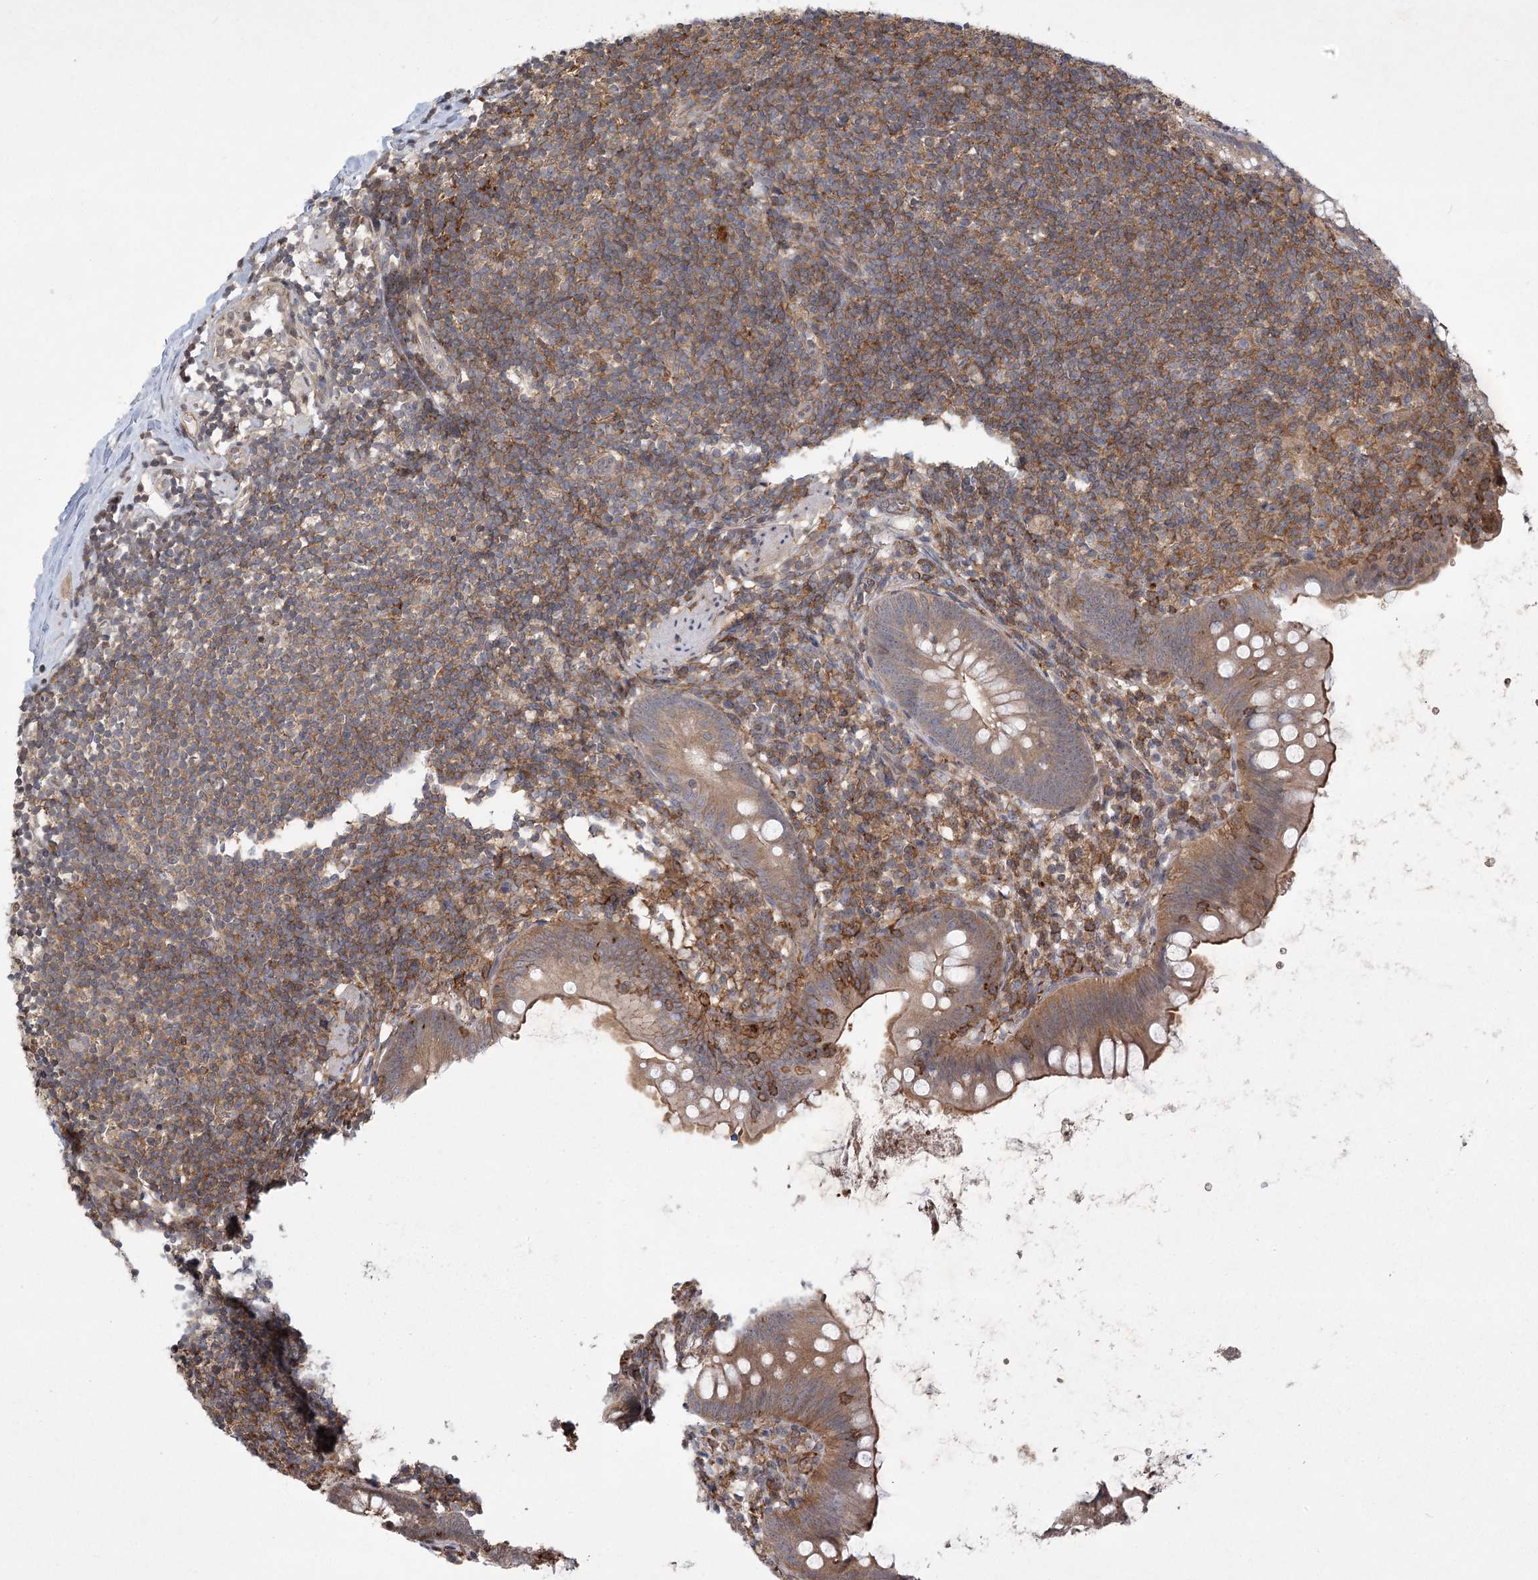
{"staining": {"intensity": "moderate", "quantity": ">75%", "location": "cytoplasmic/membranous"}, "tissue": "appendix", "cell_type": "Glandular cells", "image_type": "normal", "snomed": [{"axis": "morphology", "description": "Normal tissue, NOS"}, {"axis": "topography", "description": "Appendix"}], "caption": "This image shows benign appendix stained with IHC to label a protein in brown. The cytoplasmic/membranous of glandular cells show moderate positivity for the protein. Nuclei are counter-stained blue.", "gene": "MEPE", "patient": {"sex": "female", "age": 62}}